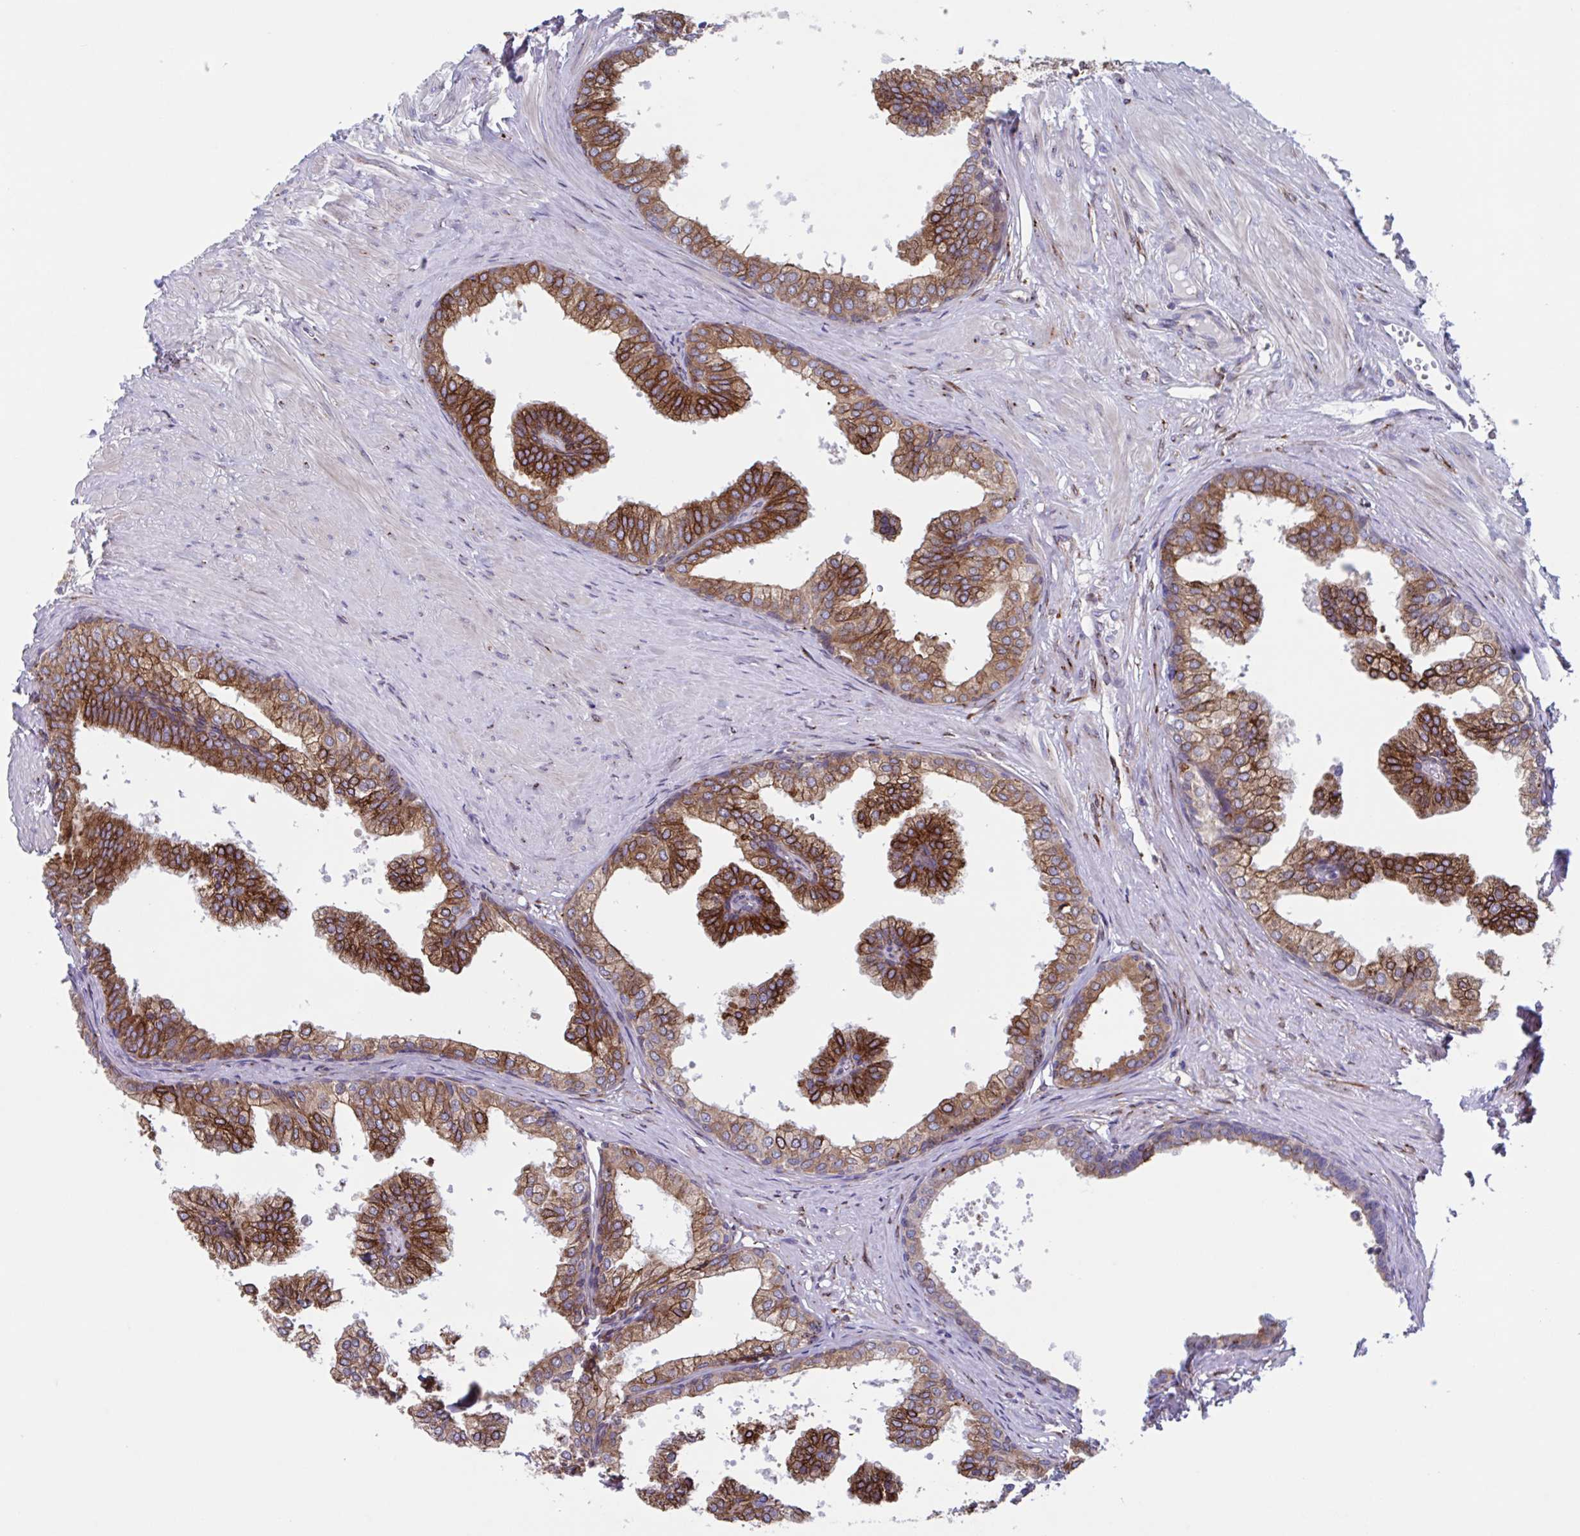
{"staining": {"intensity": "strong", "quantity": ">75%", "location": "cytoplasmic/membranous"}, "tissue": "prostate", "cell_type": "Glandular cells", "image_type": "normal", "snomed": [{"axis": "morphology", "description": "Normal tissue, NOS"}, {"axis": "topography", "description": "Prostate"}, {"axis": "topography", "description": "Peripheral nerve tissue"}], "caption": "DAB (3,3'-diaminobenzidine) immunohistochemical staining of normal prostate exhibits strong cytoplasmic/membranous protein positivity in about >75% of glandular cells.", "gene": "RFK", "patient": {"sex": "male", "age": 55}}